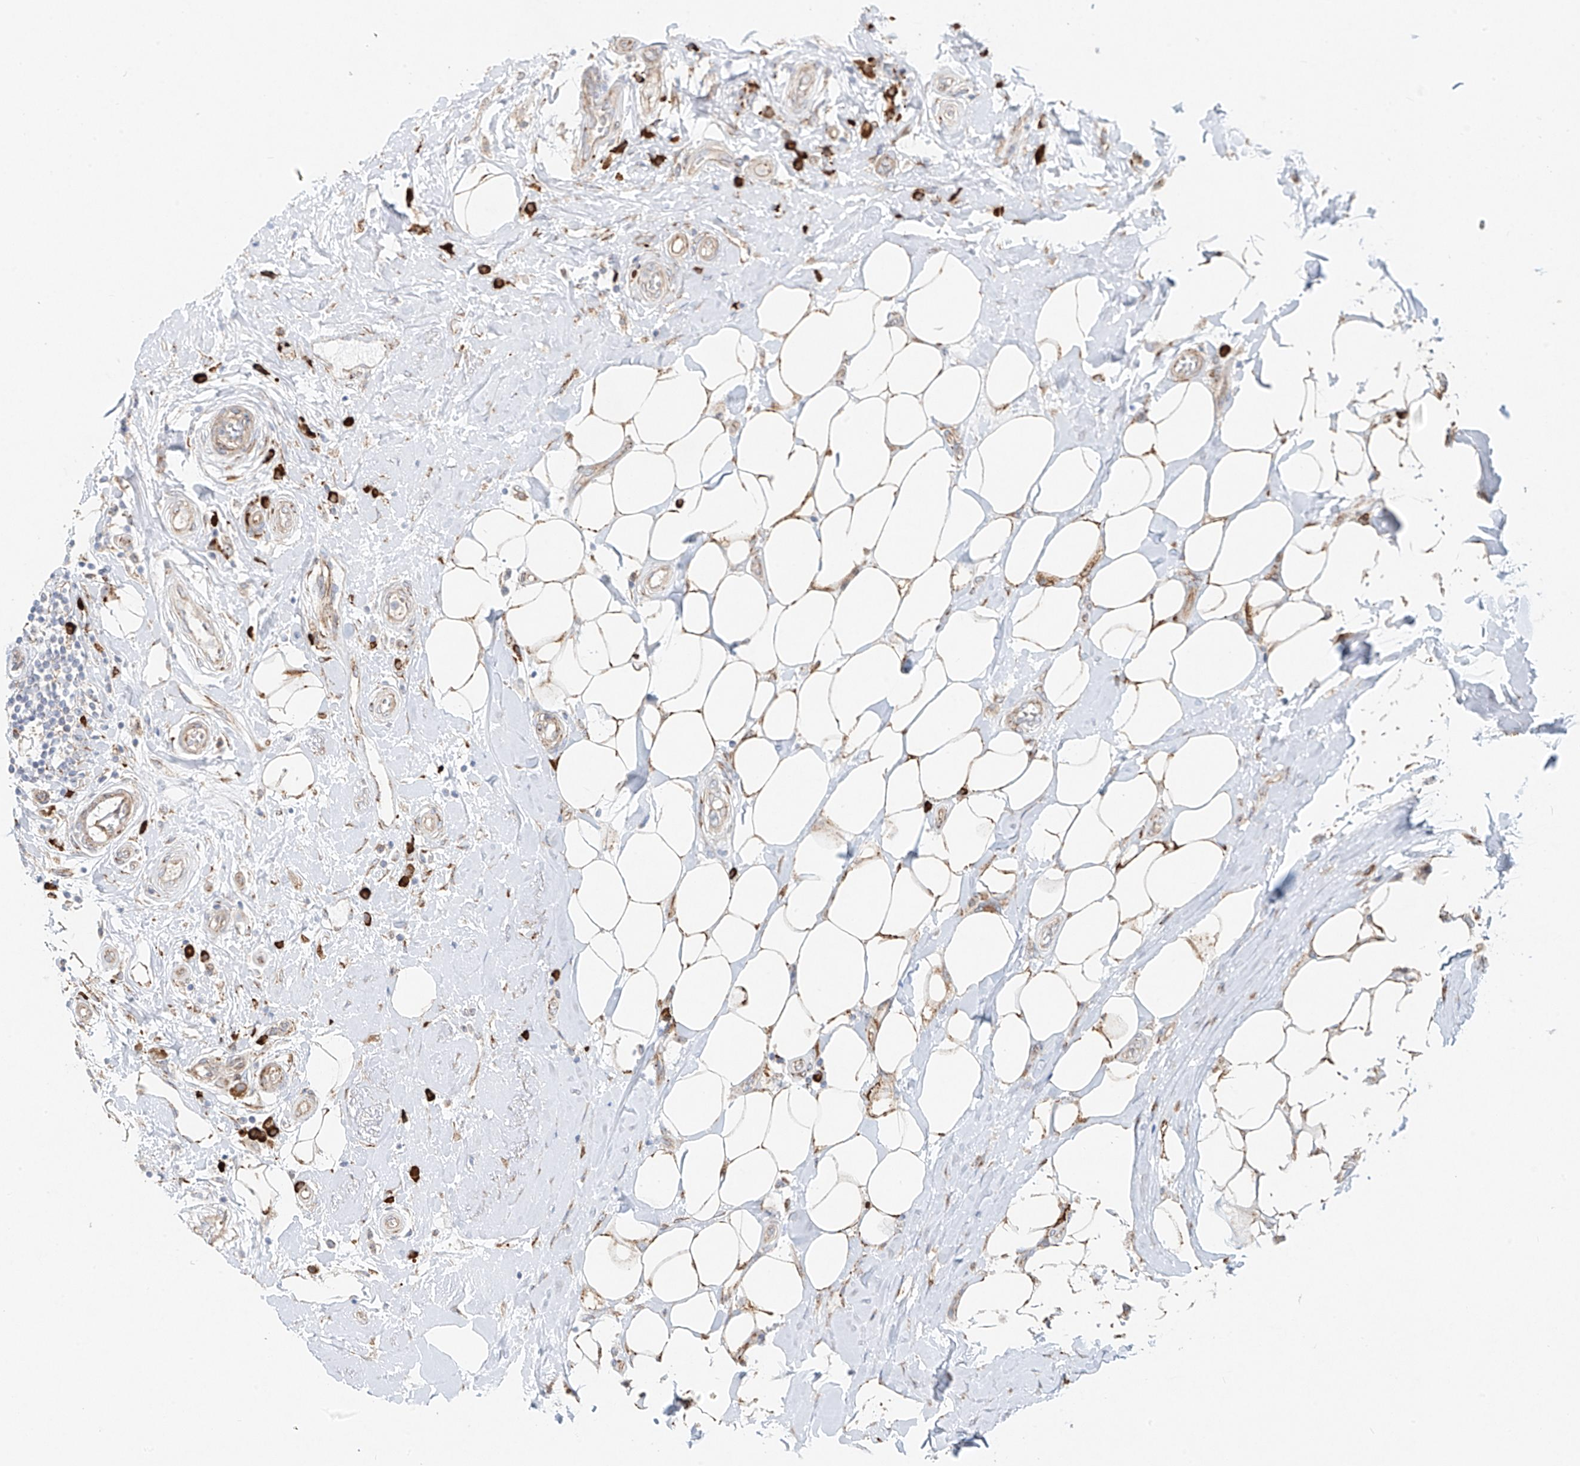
{"staining": {"intensity": "negative", "quantity": "none", "location": "none"}, "tissue": "breast cancer", "cell_type": "Tumor cells", "image_type": "cancer", "snomed": [{"axis": "morphology", "description": "Duct carcinoma"}, {"axis": "topography", "description": "Breast"}], "caption": "High magnification brightfield microscopy of invasive ductal carcinoma (breast) stained with DAB (3,3'-diaminobenzidine) (brown) and counterstained with hematoxylin (blue): tumor cells show no significant expression.", "gene": "EIPR1", "patient": {"sex": "female", "age": 27}}